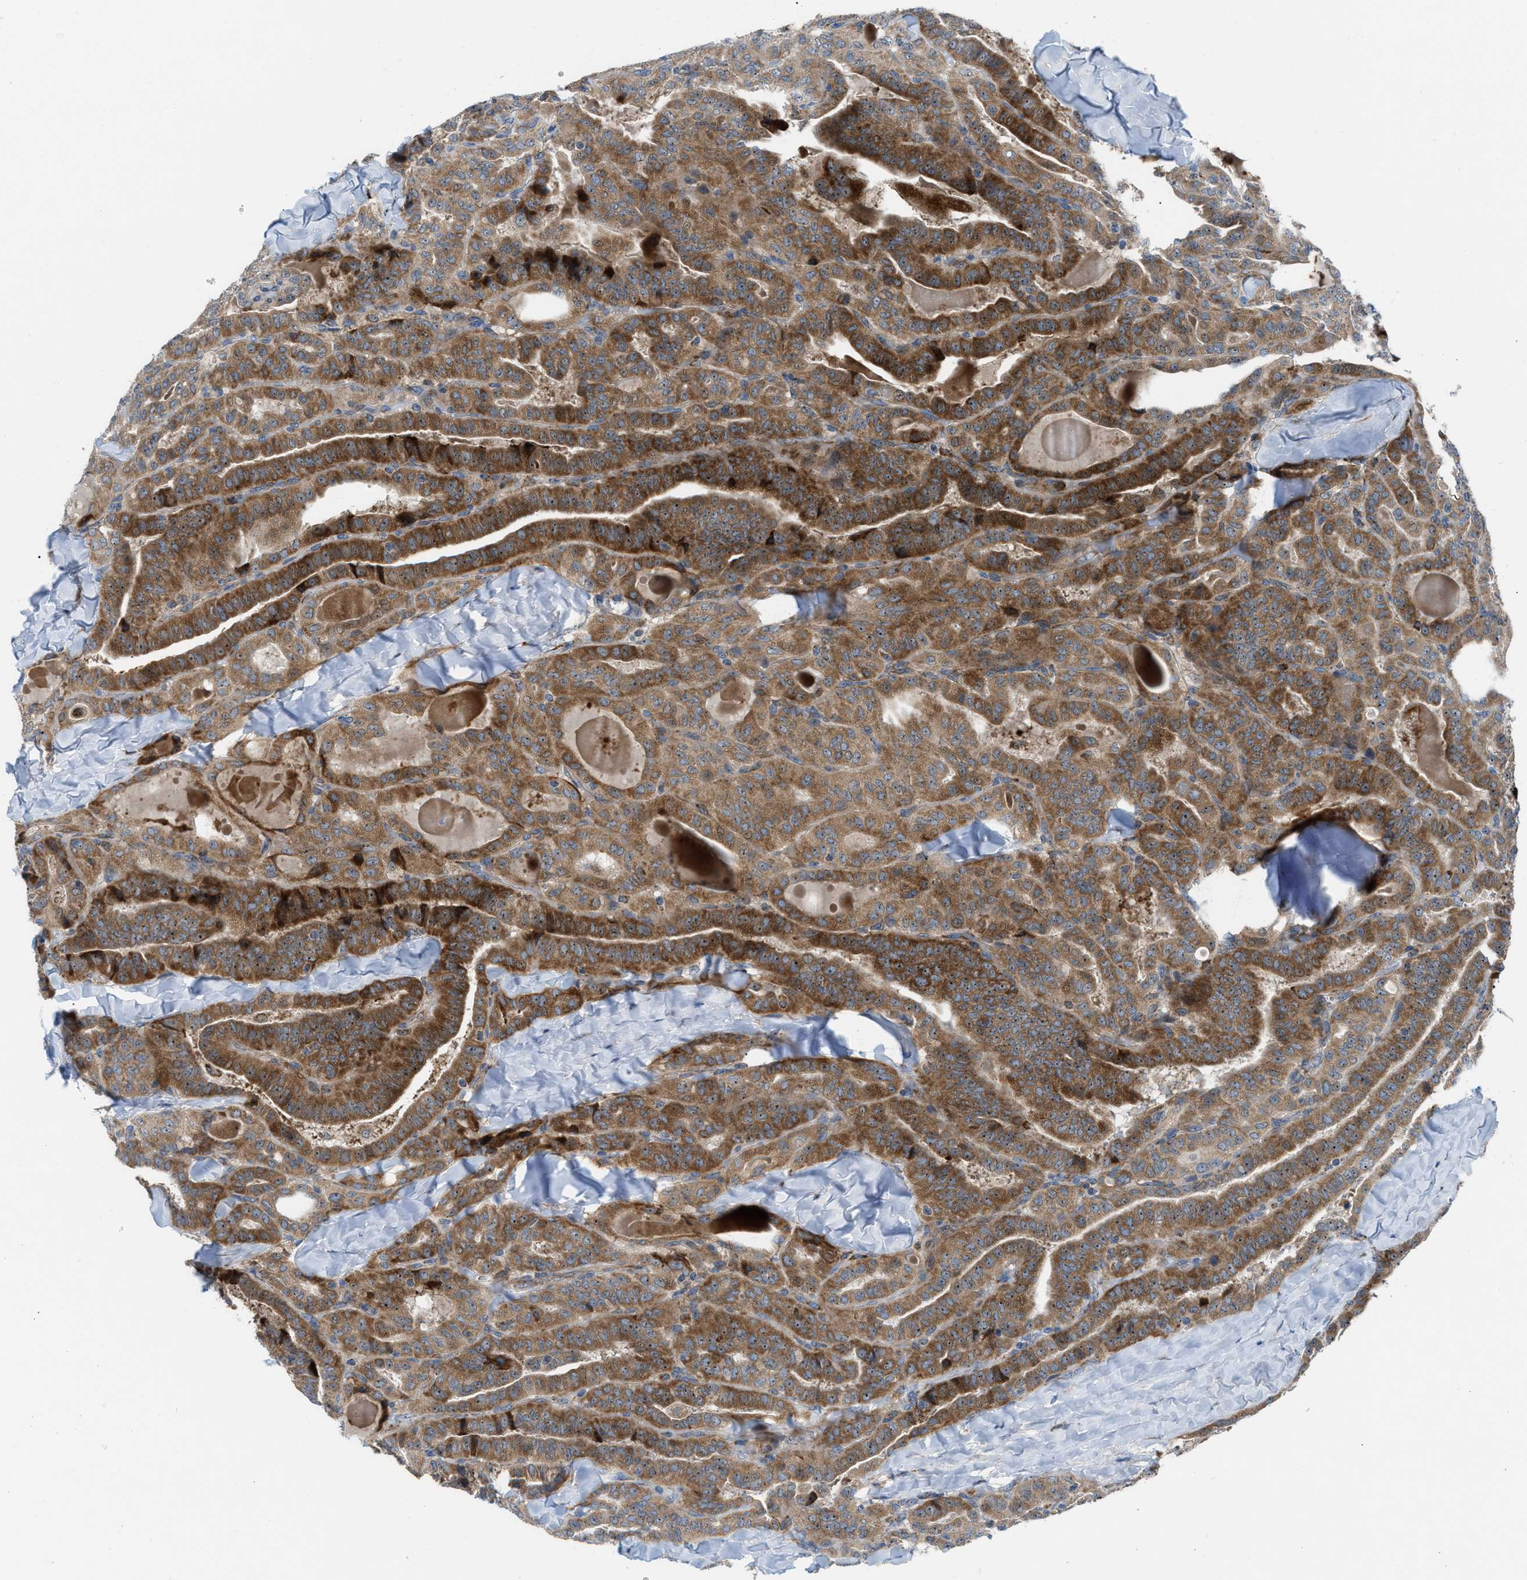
{"staining": {"intensity": "moderate", "quantity": ">75%", "location": "cytoplasmic/membranous,nuclear"}, "tissue": "thyroid cancer", "cell_type": "Tumor cells", "image_type": "cancer", "snomed": [{"axis": "morphology", "description": "Papillary adenocarcinoma, NOS"}, {"axis": "topography", "description": "Thyroid gland"}], "caption": "Protein staining of papillary adenocarcinoma (thyroid) tissue reveals moderate cytoplasmic/membranous and nuclear expression in about >75% of tumor cells.", "gene": "TPH1", "patient": {"sex": "male", "age": 77}}